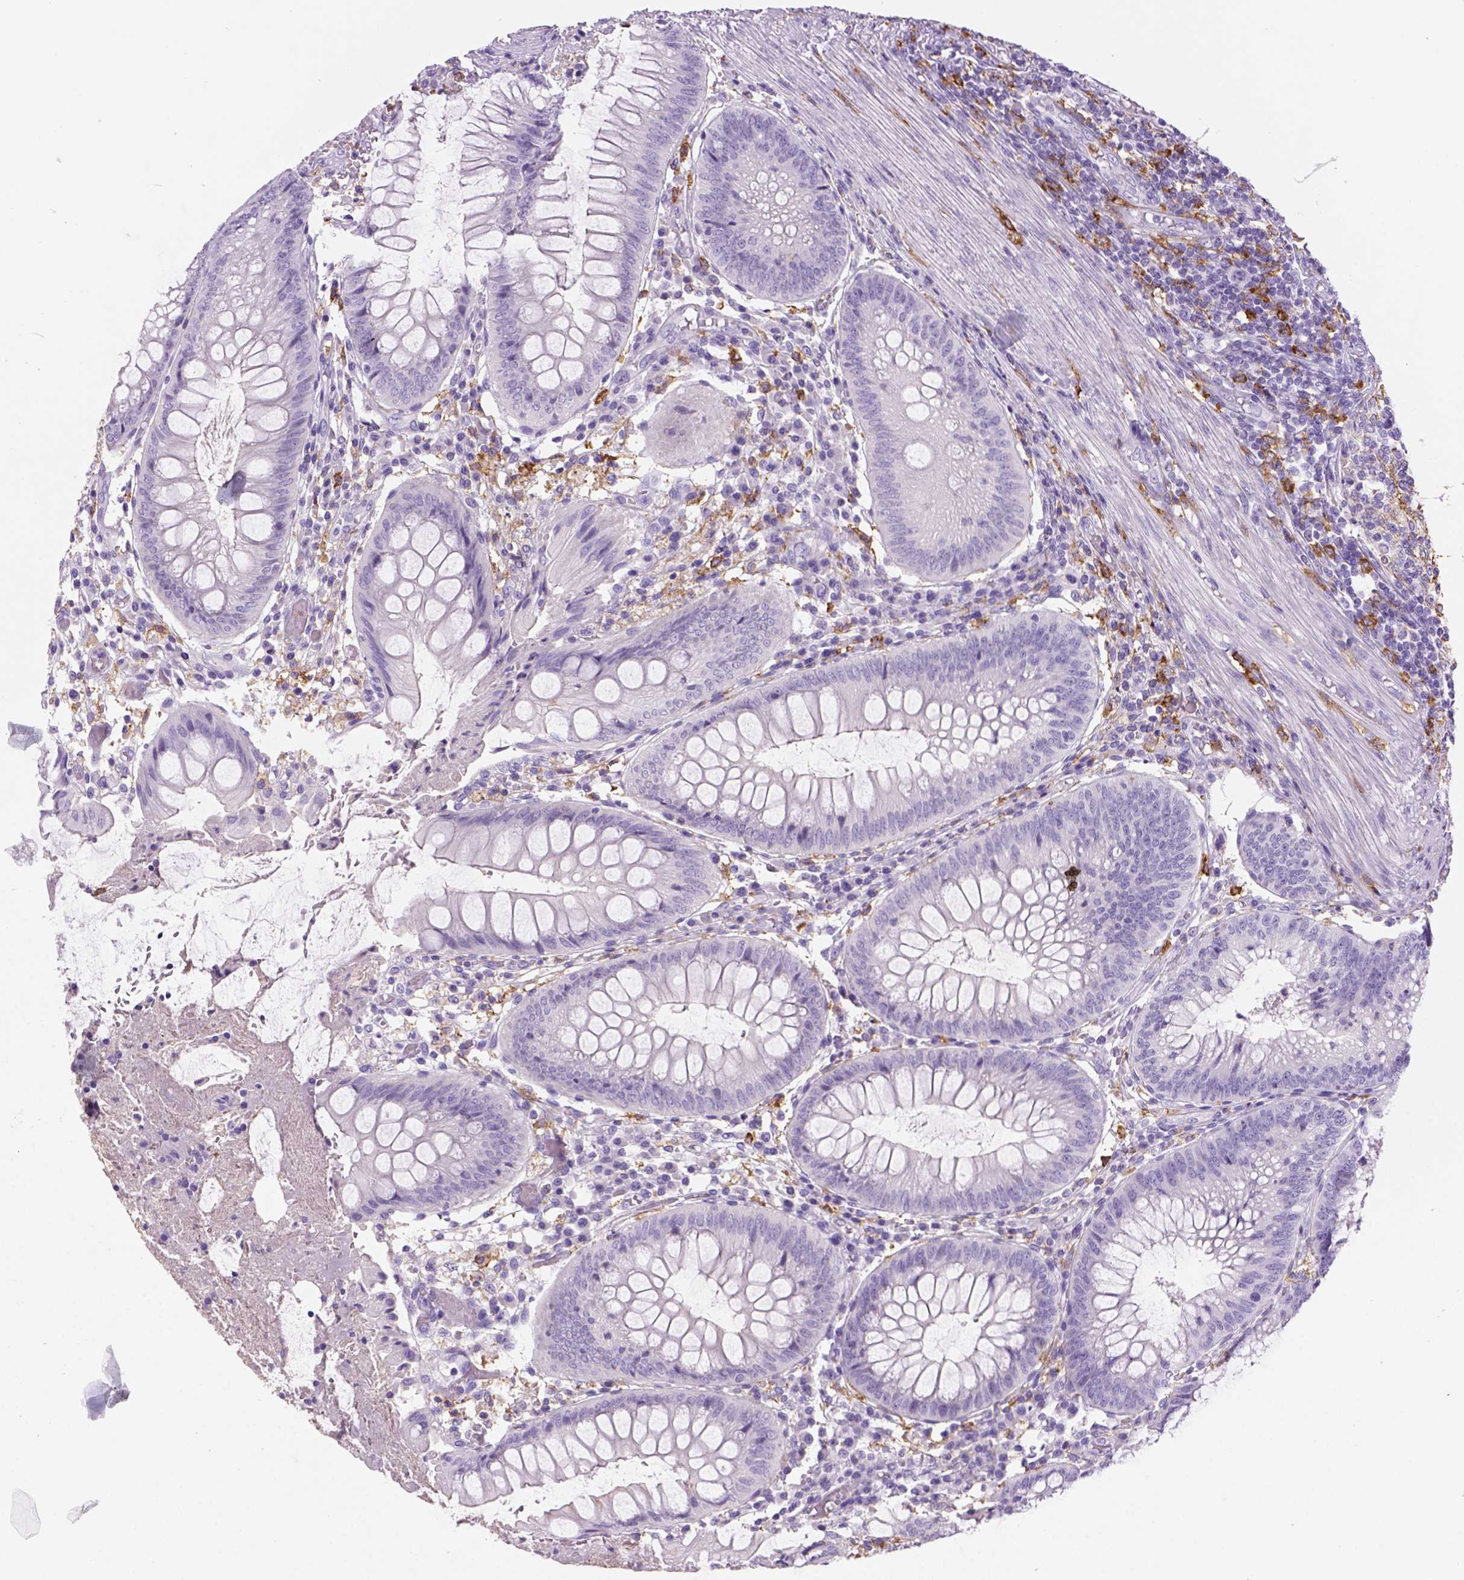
{"staining": {"intensity": "negative", "quantity": "none", "location": "none"}, "tissue": "appendix", "cell_type": "Glandular cells", "image_type": "normal", "snomed": [{"axis": "morphology", "description": "Normal tissue, NOS"}, {"axis": "morphology", "description": "Inflammation, NOS"}, {"axis": "topography", "description": "Appendix"}], "caption": "Immunohistochemistry photomicrograph of normal human appendix stained for a protein (brown), which displays no staining in glandular cells. (DAB immunohistochemistry visualized using brightfield microscopy, high magnification).", "gene": "CD14", "patient": {"sex": "male", "age": 16}}